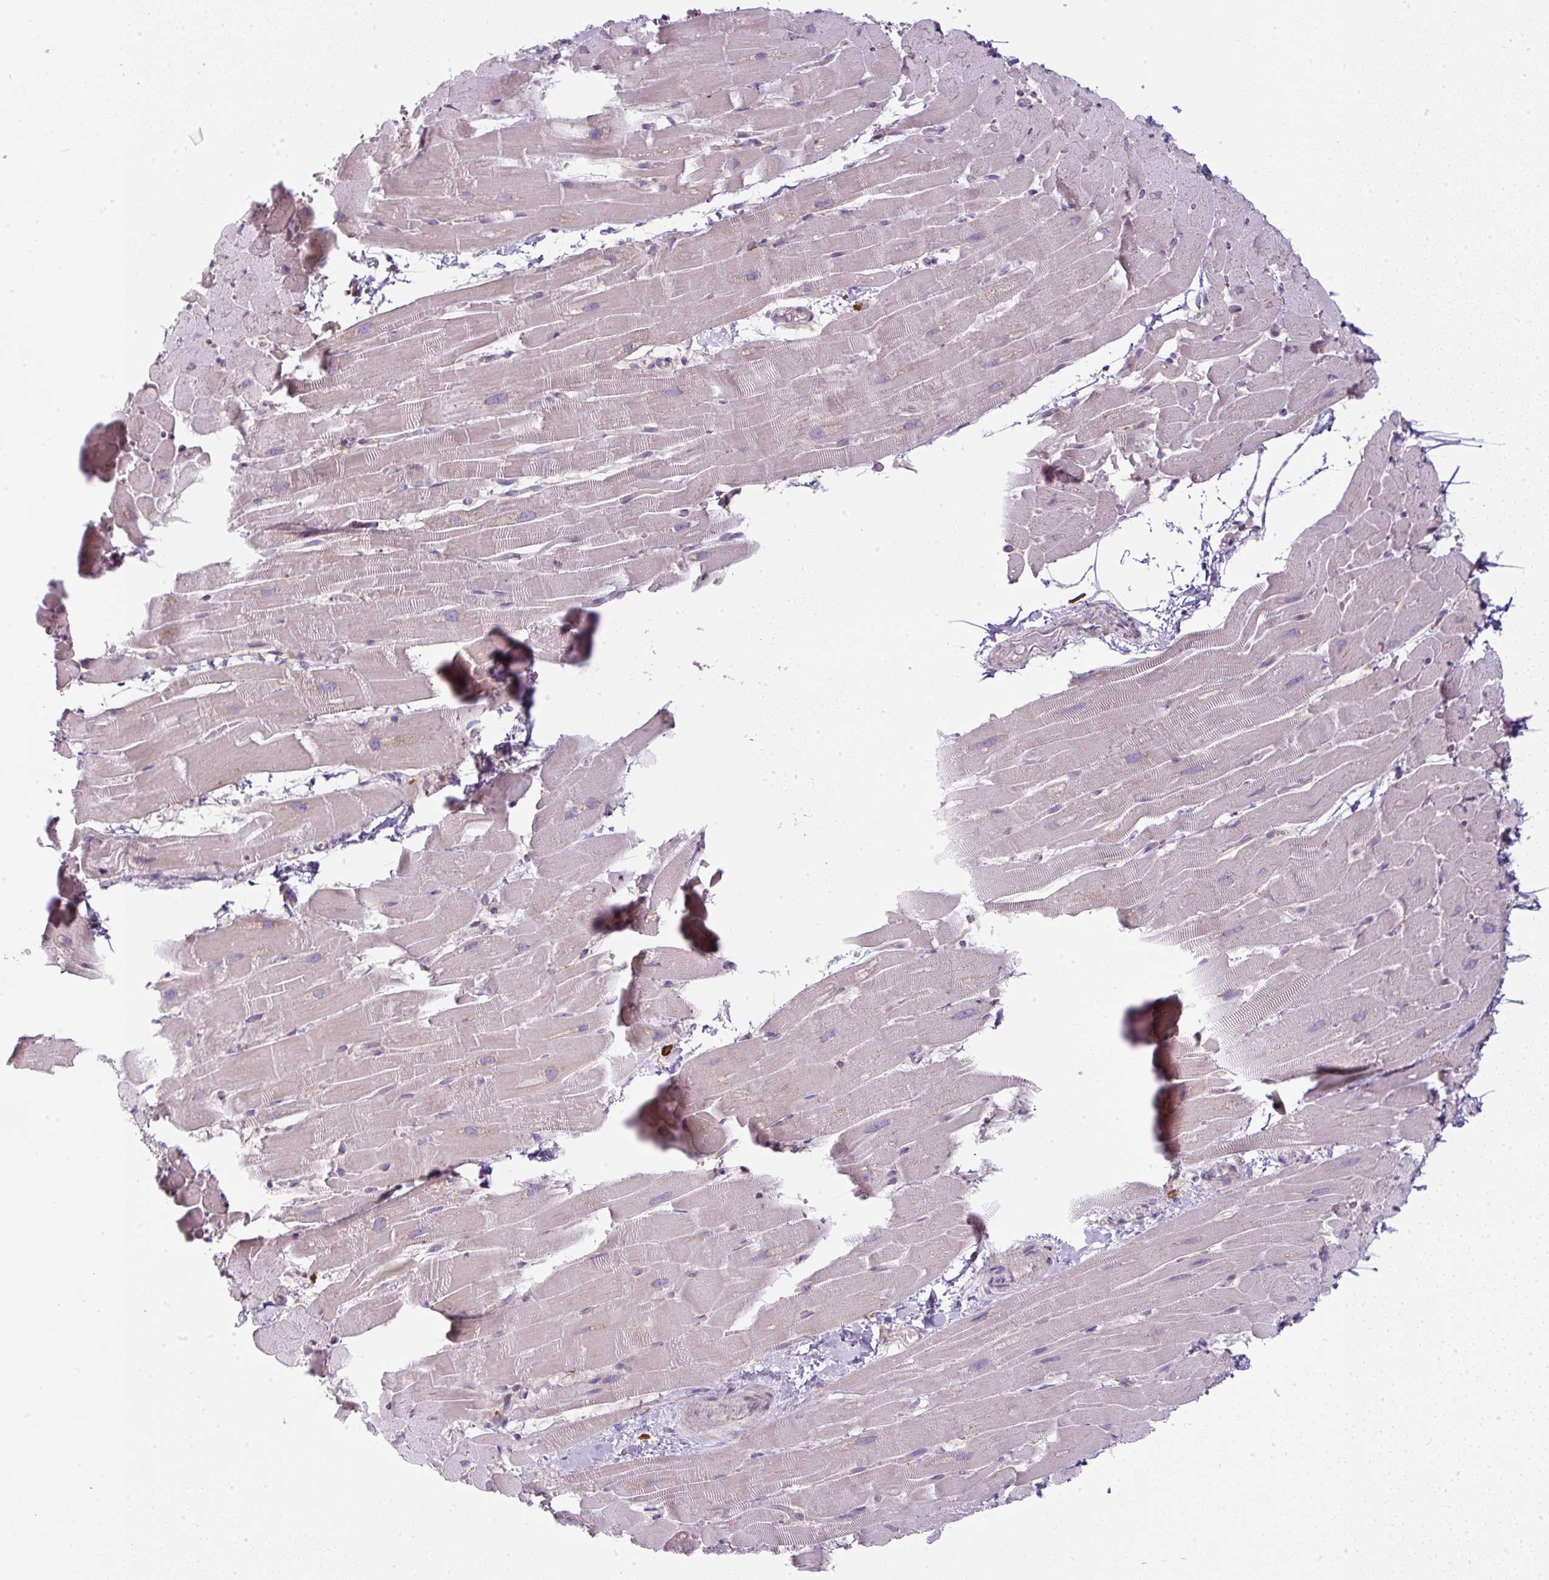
{"staining": {"intensity": "negative", "quantity": "none", "location": "none"}, "tissue": "heart muscle", "cell_type": "Cardiomyocytes", "image_type": "normal", "snomed": [{"axis": "morphology", "description": "Normal tissue, NOS"}, {"axis": "topography", "description": "Heart"}], "caption": "IHC image of benign heart muscle: human heart muscle stained with DAB demonstrates no significant protein expression in cardiomyocytes. (DAB (3,3'-diaminobenzidine) IHC visualized using brightfield microscopy, high magnification).", "gene": "MLX", "patient": {"sex": "male", "age": 37}}